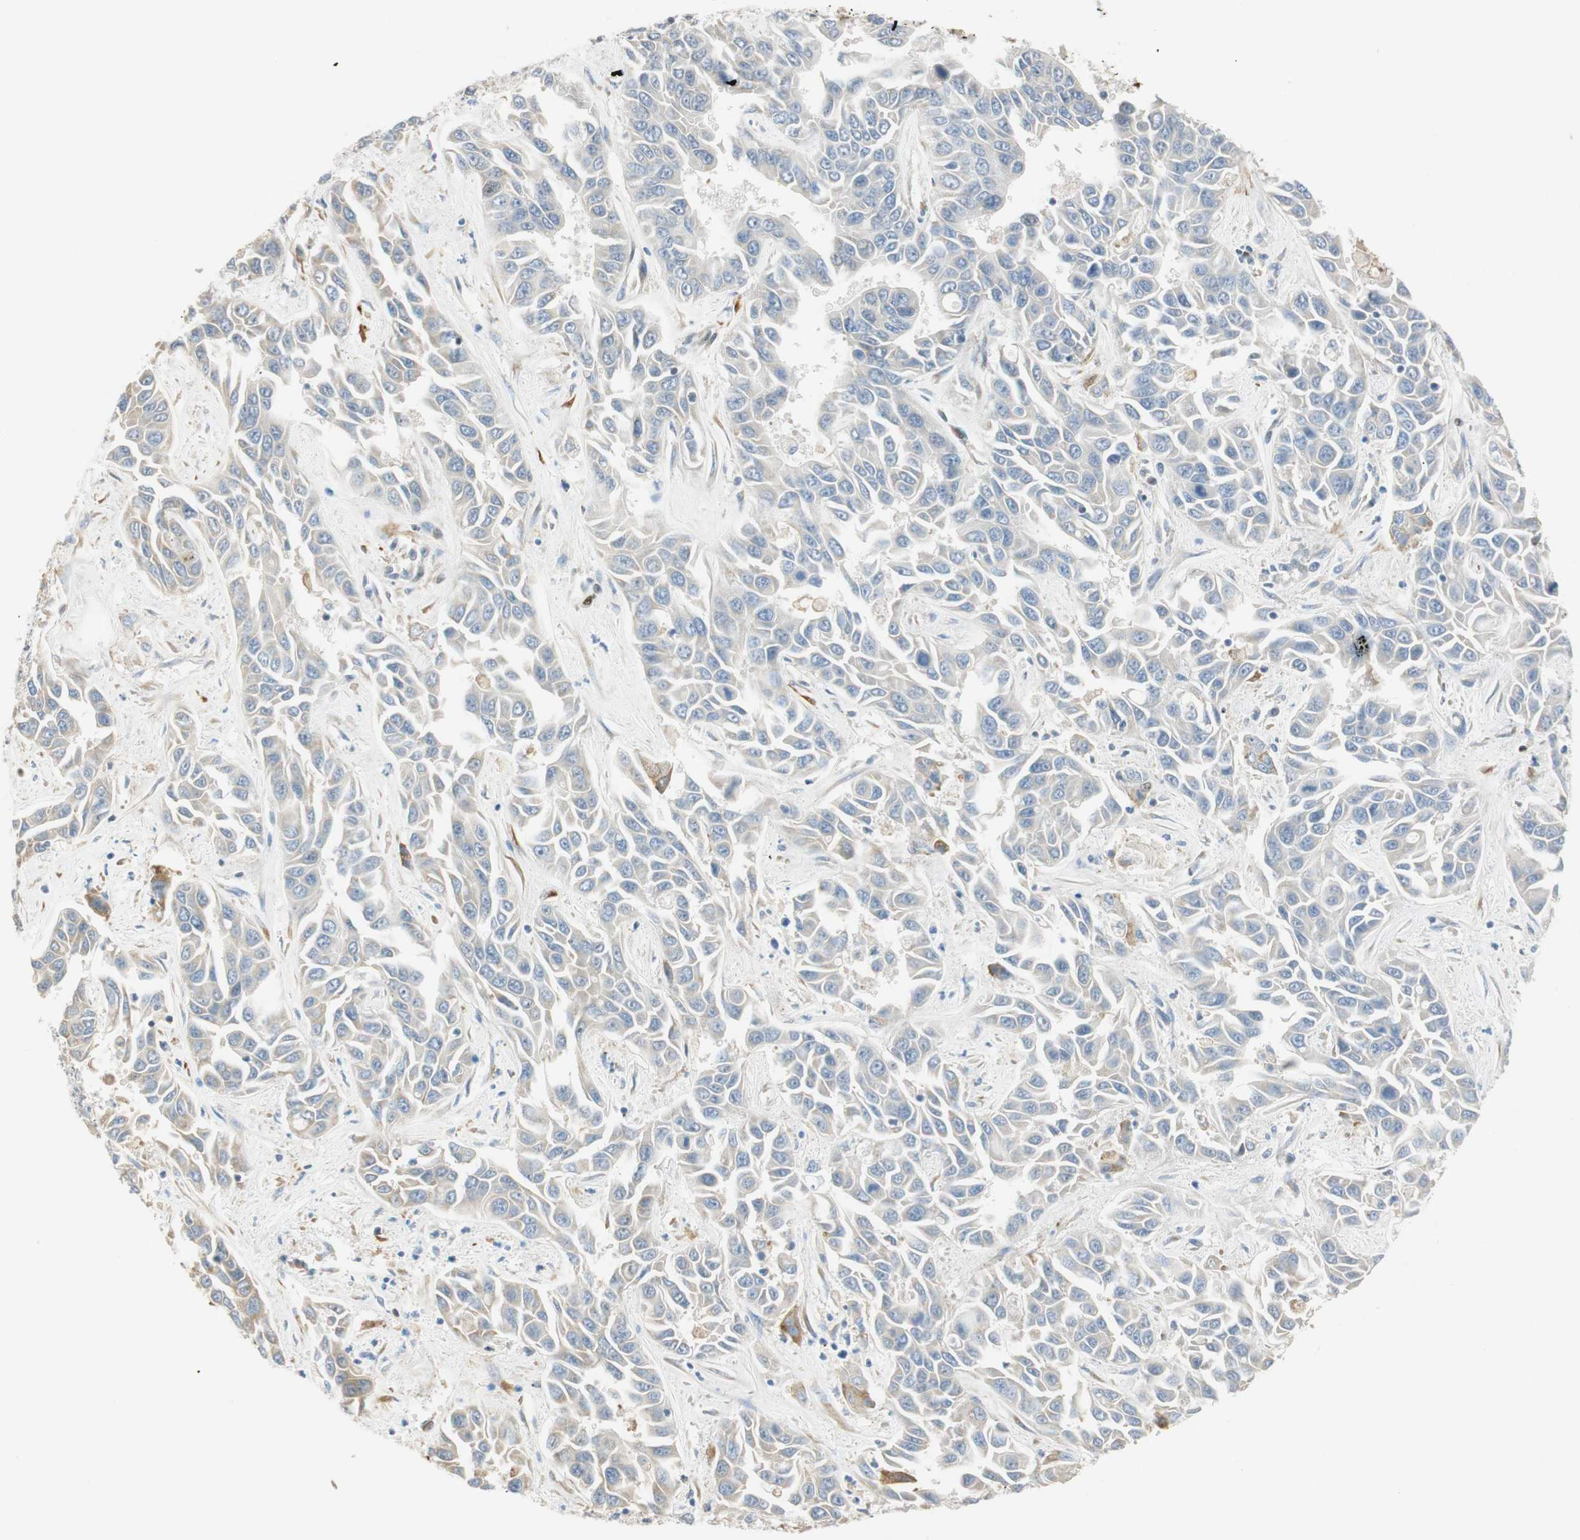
{"staining": {"intensity": "moderate", "quantity": "<25%", "location": "cytoplasmic/membranous"}, "tissue": "liver cancer", "cell_type": "Tumor cells", "image_type": "cancer", "snomed": [{"axis": "morphology", "description": "Cholangiocarcinoma"}, {"axis": "topography", "description": "Liver"}], "caption": "Cholangiocarcinoma (liver) tissue exhibits moderate cytoplasmic/membranous expression in approximately <25% of tumor cells", "gene": "MSX2", "patient": {"sex": "female", "age": 52}}